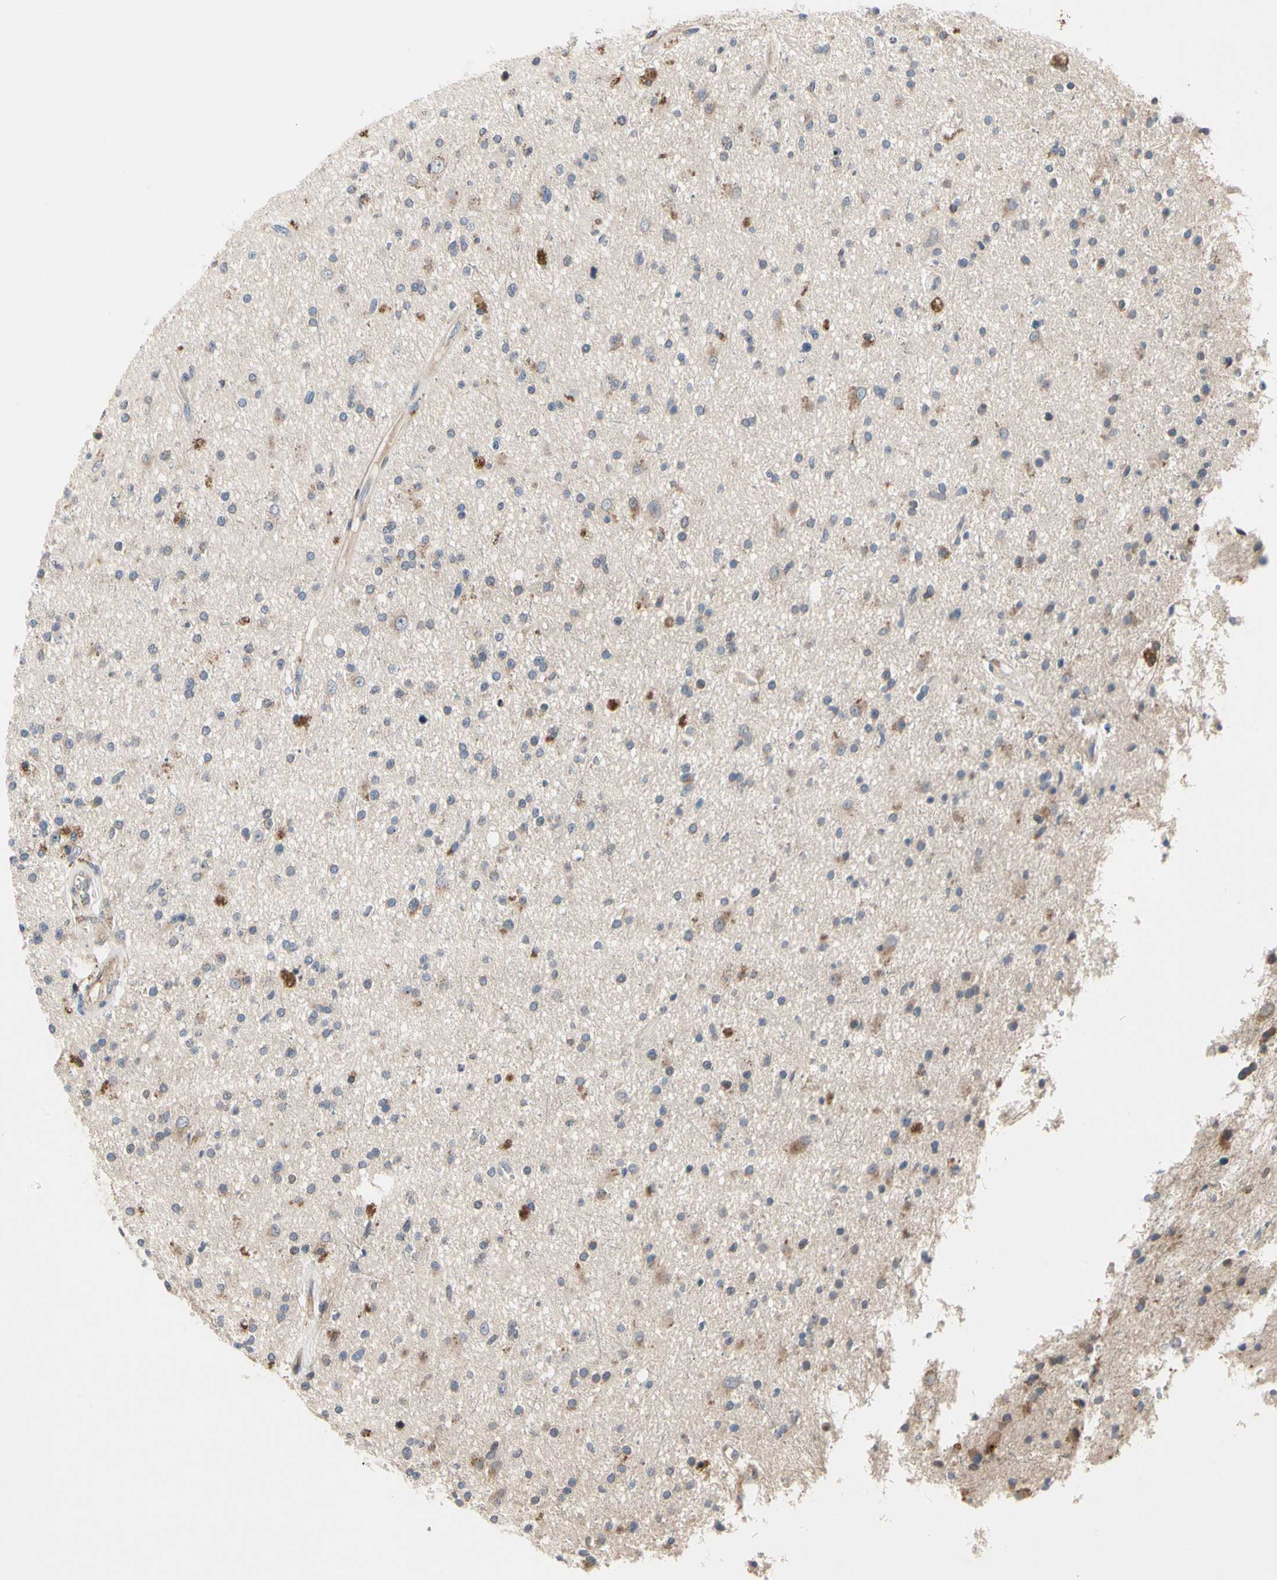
{"staining": {"intensity": "weak", "quantity": "25%-75%", "location": "cytoplasmic/membranous"}, "tissue": "glioma", "cell_type": "Tumor cells", "image_type": "cancer", "snomed": [{"axis": "morphology", "description": "Glioma, malignant, High grade"}, {"axis": "topography", "description": "Brain"}], "caption": "Protein staining shows weak cytoplasmic/membranous positivity in about 25%-75% of tumor cells in malignant glioma (high-grade). (Stains: DAB in brown, nuclei in blue, Microscopy: brightfield microscopy at high magnification).", "gene": "MMEL1", "patient": {"sex": "male", "age": 33}}